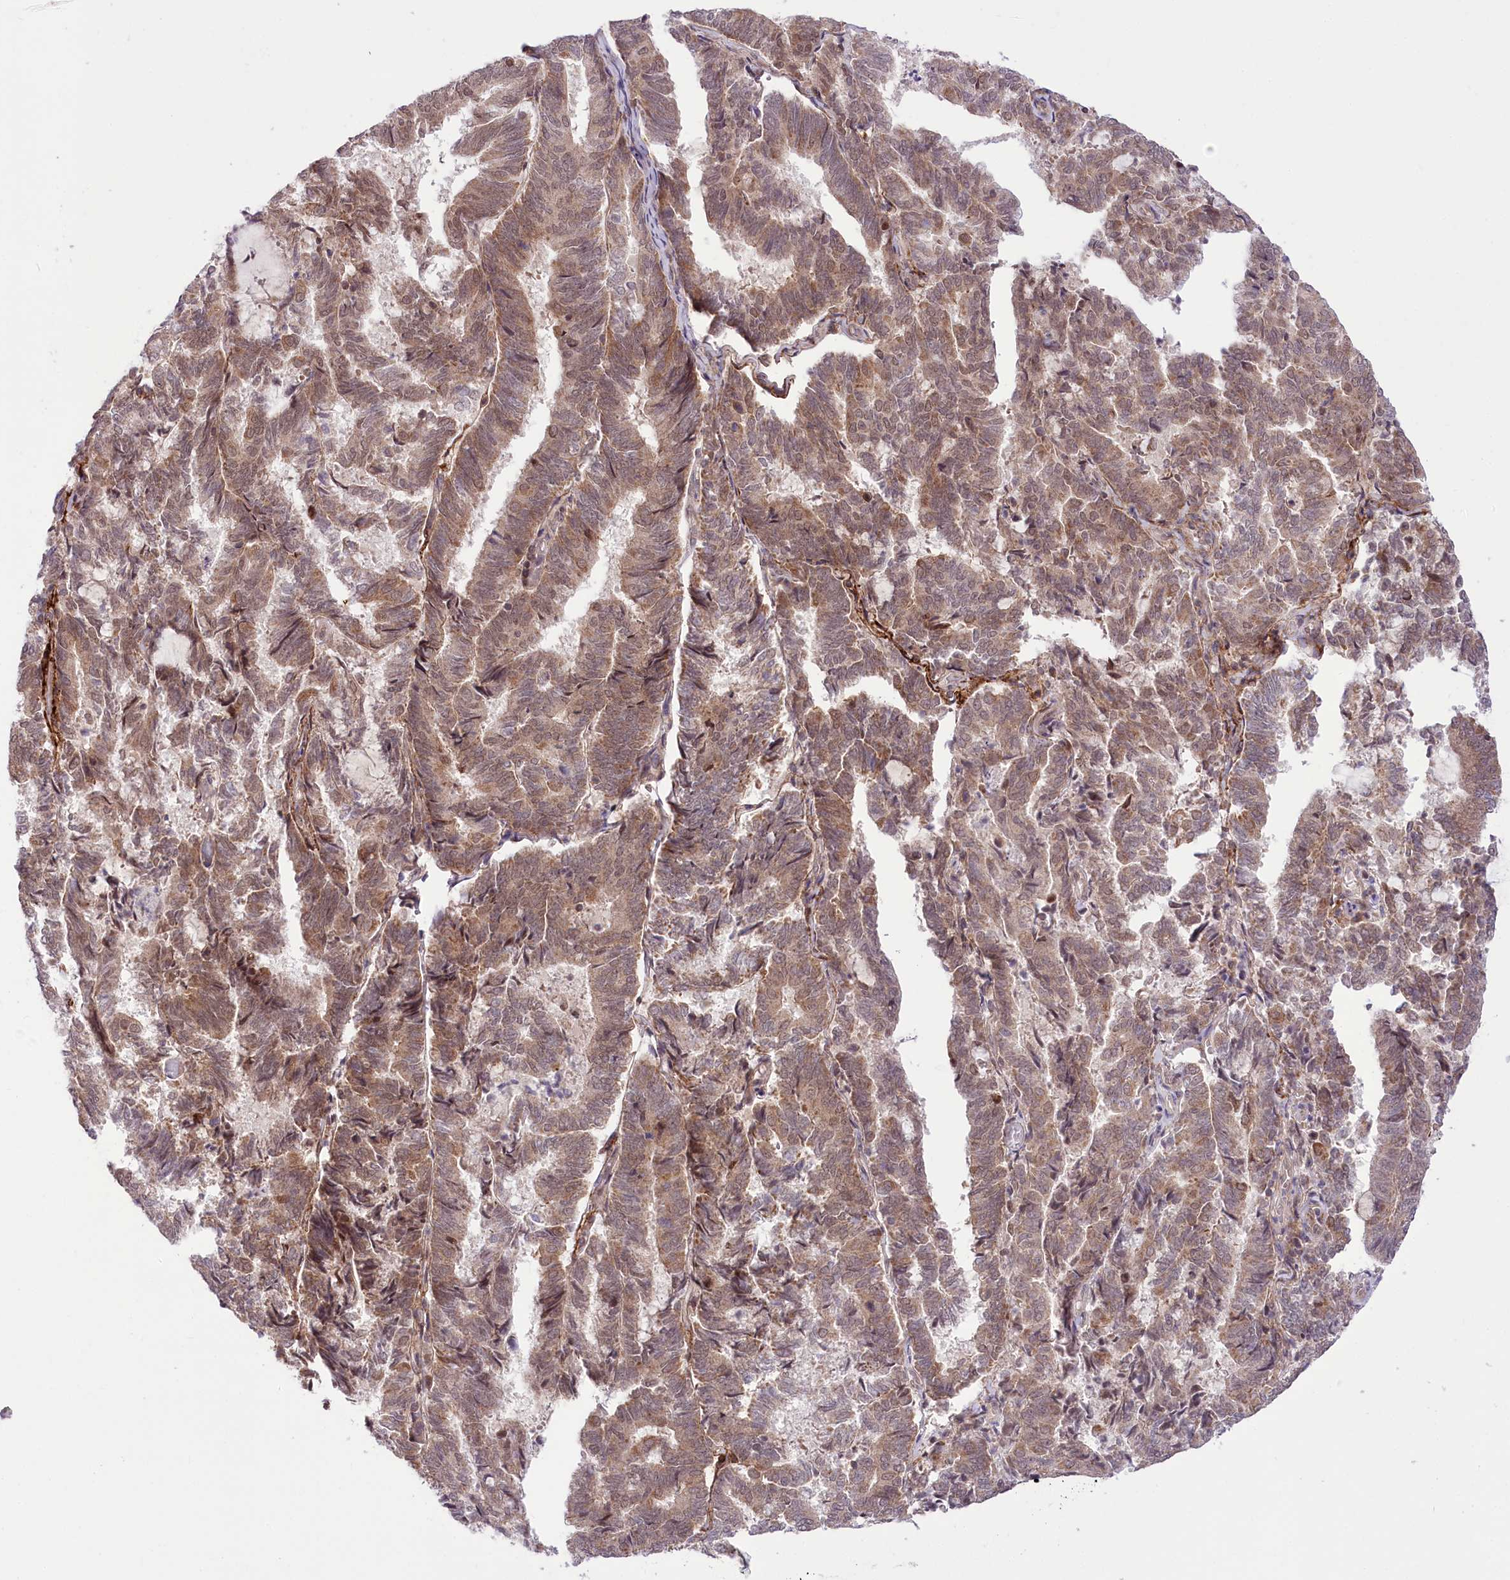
{"staining": {"intensity": "moderate", "quantity": ">75%", "location": "cytoplasmic/membranous"}, "tissue": "endometrial cancer", "cell_type": "Tumor cells", "image_type": "cancer", "snomed": [{"axis": "morphology", "description": "Adenocarcinoma, NOS"}, {"axis": "topography", "description": "Endometrium"}], "caption": "A photomicrograph of human adenocarcinoma (endometrial) stained for a protein exhibits moderate cytoplasmic/membranous brown staining in tumor cells.", "gene": "ZMAT2", "patient": {"sex": "female", "age": 80}}